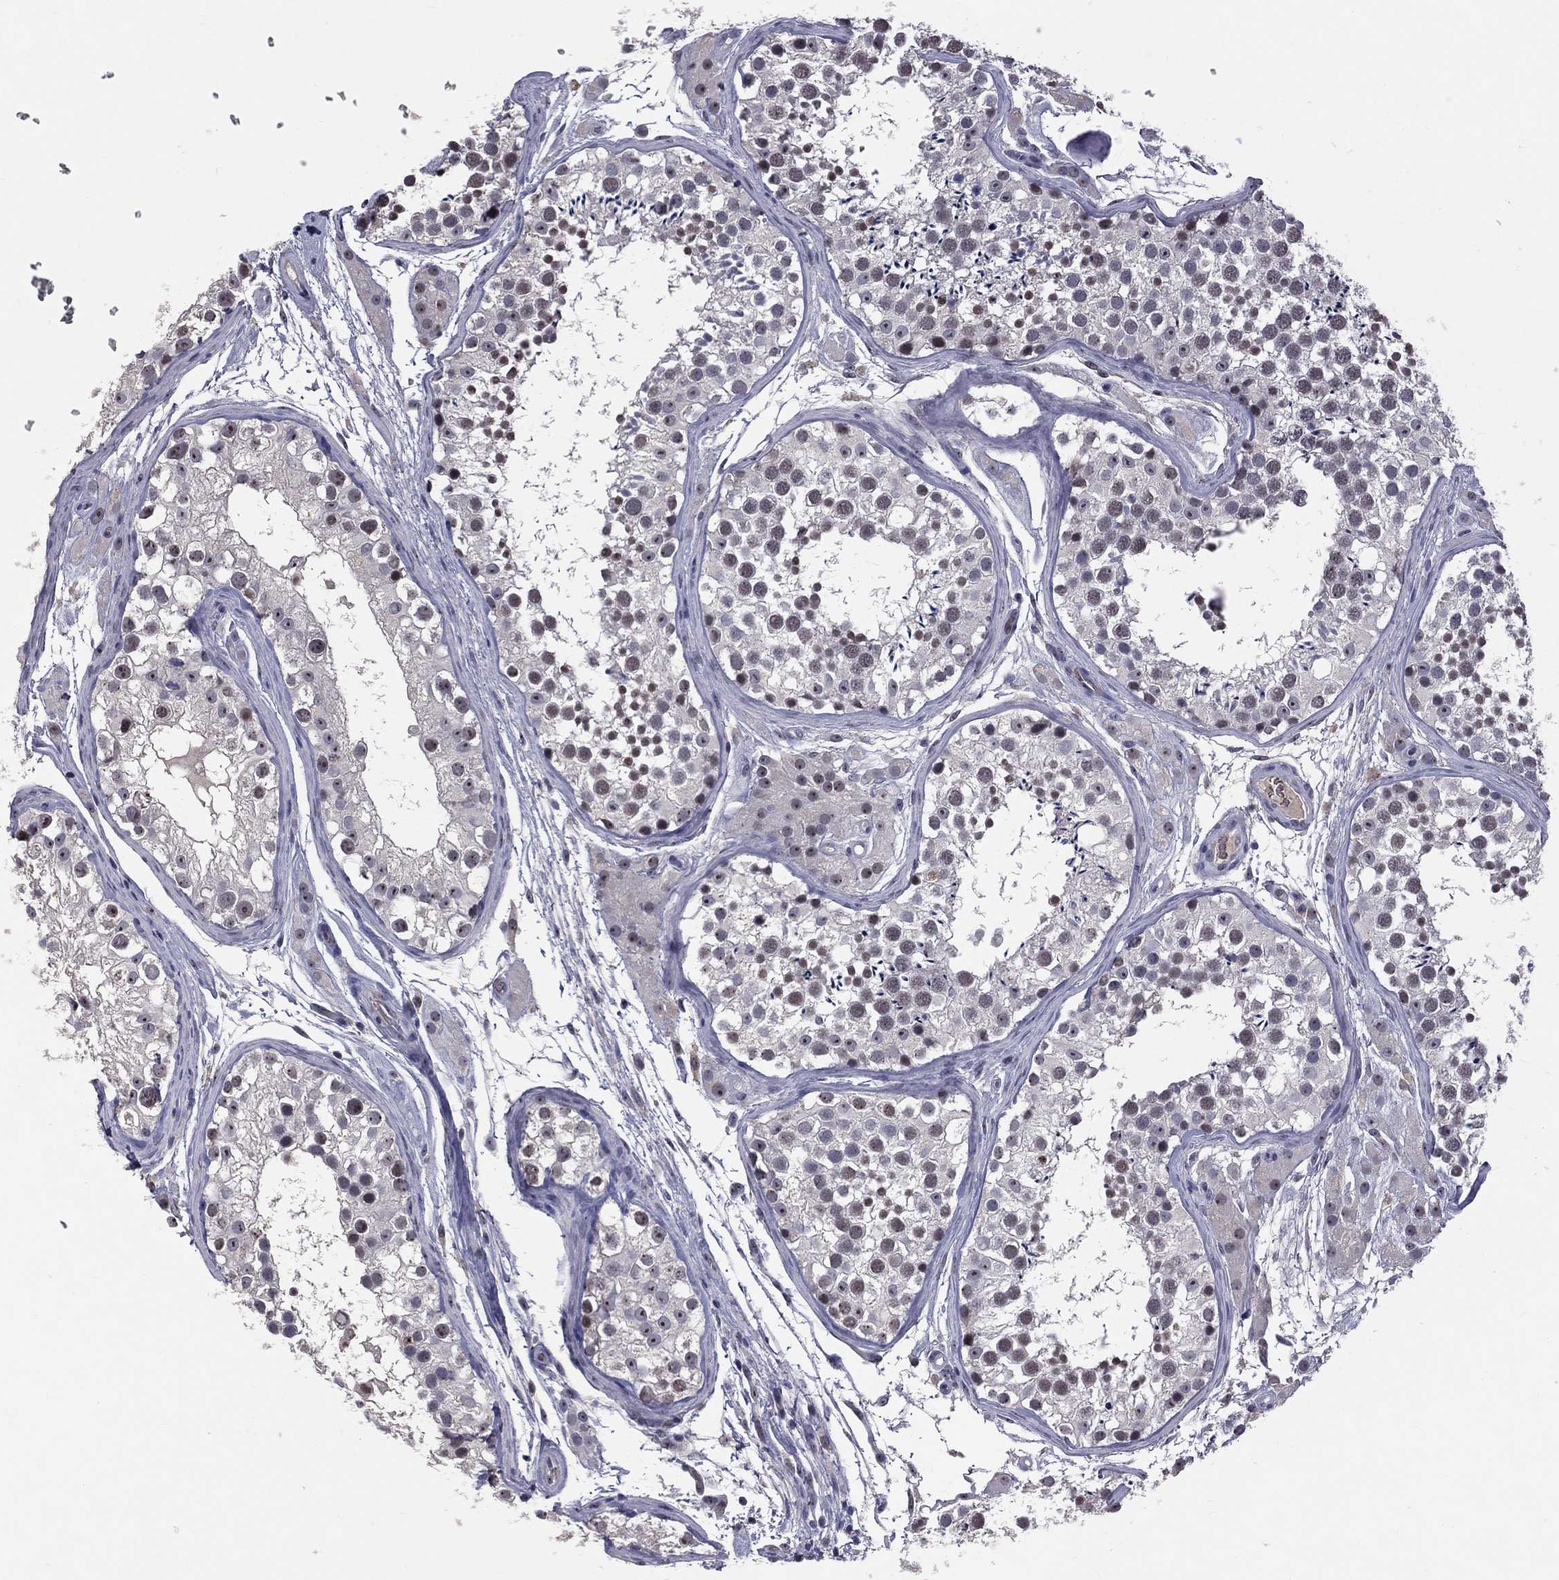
{"staining": {"intensity": "negative", "quantity": "none", "location": "none"}, "tissue": "testis", "cell_type": "Cells in seminiferous ducts", "image_type": "normal", "snomed": [{"axis": "morphology", "description": "Normal tissue, NOS"}, {"axis": "topography", "description": "Testis"}], "caption": "Immunohistochemistry (IHC) of unremarkable testis demonstrates no expression in cells in seminiferous ducts.", "gene": "DSG4", "patient": {"sex": "male", "age": 31}}